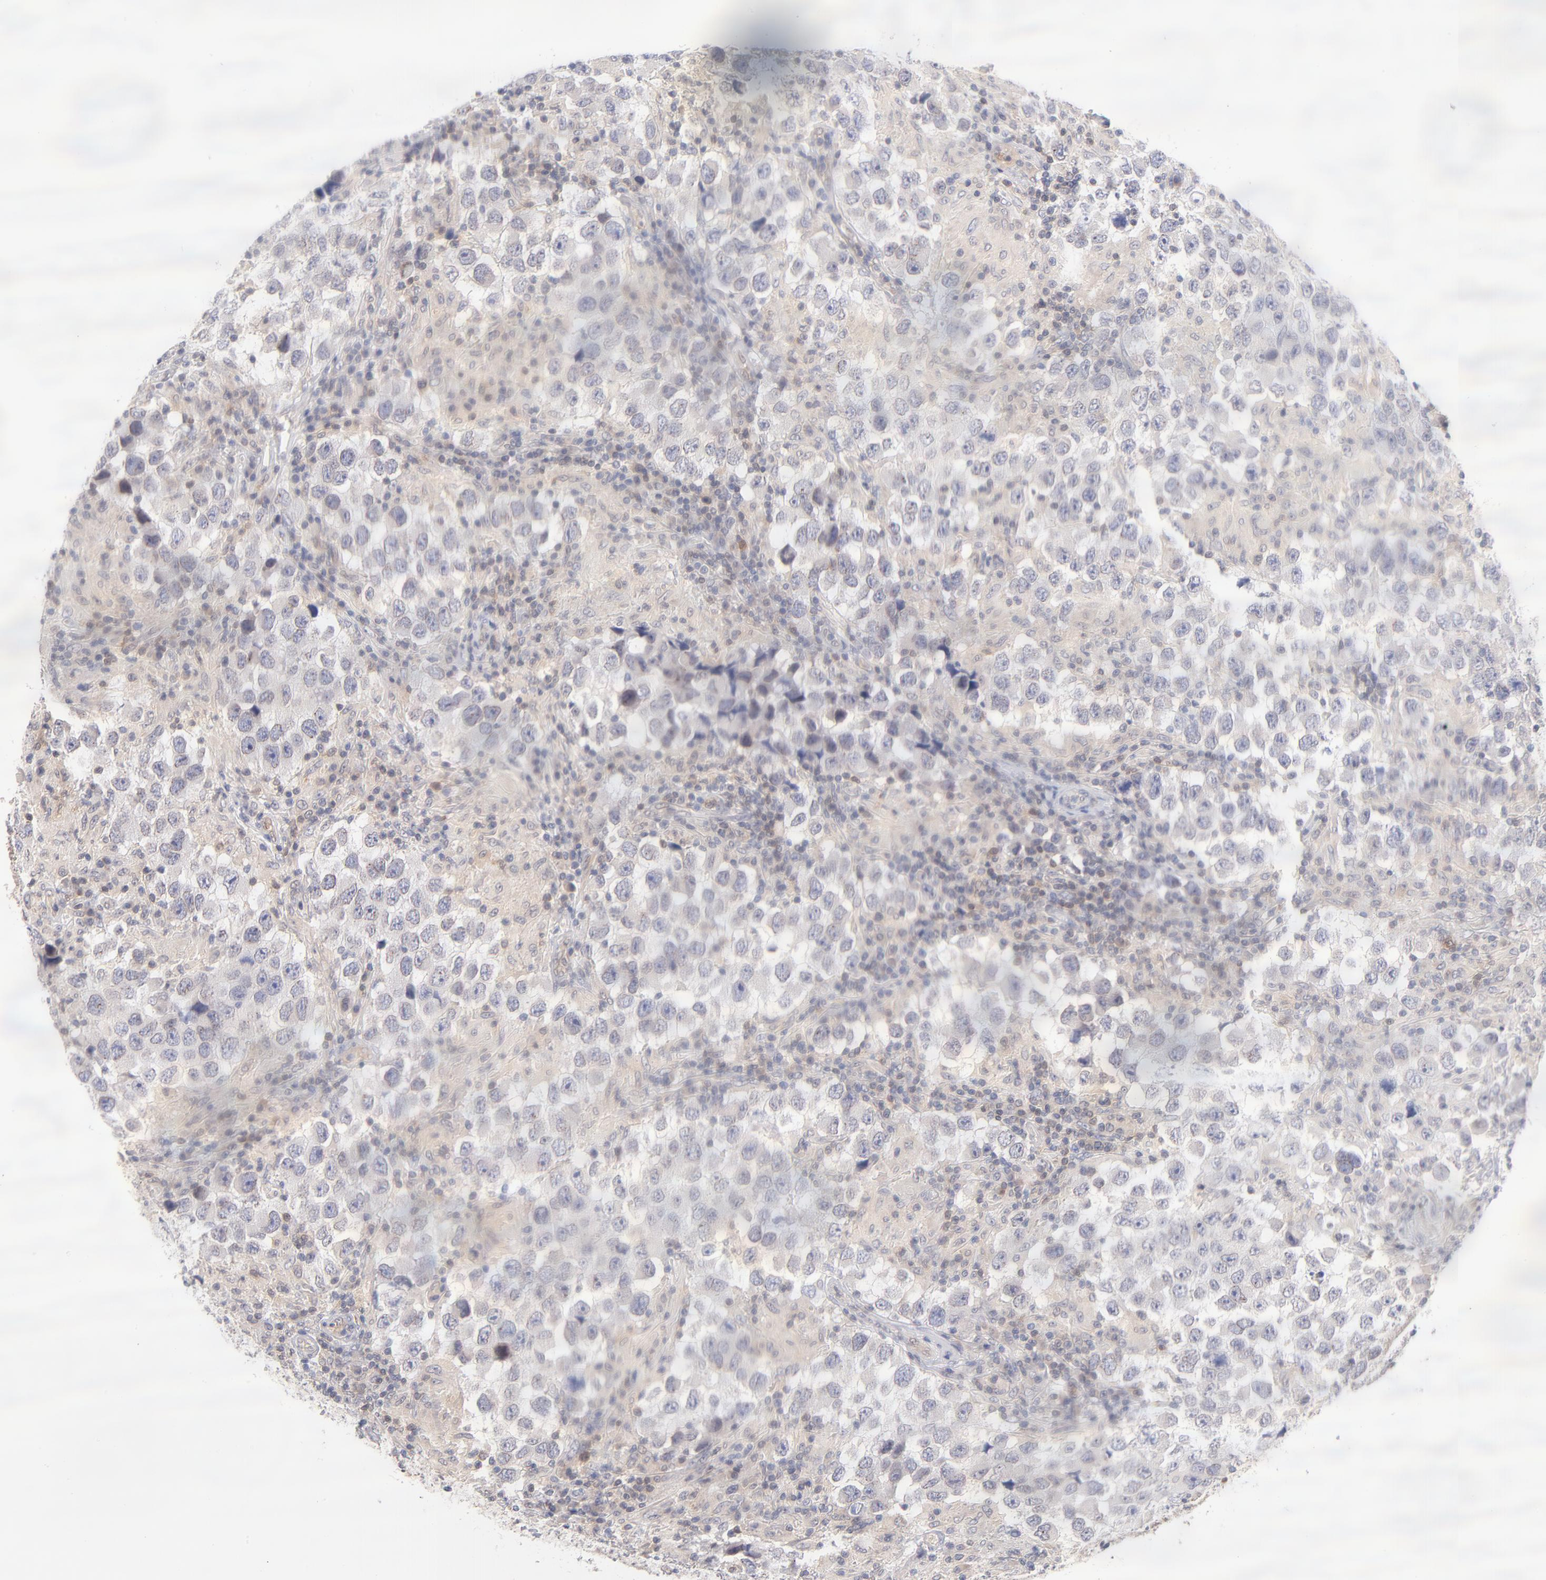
{"staining": {"intensity": "weak", "quantity": "<25%", "location": "cytoplasmic/membranous"}, "tissue": "testis cancer", "cell_type": "Tumor cells", "image_type": "cancer", "snomed": [{"axis": "morphology", "description": "Carcinoma, Embryonal, NOS"}, {"axis": "topography", "description": "Testis"}], "caption": "Testis embryonal carcinoma stained for a protein using immunohistochemistry (IHC) demonstrates no expression tumor cells.", "gene": "CASP6", "patient": {"sex": "male", "age": 21}}